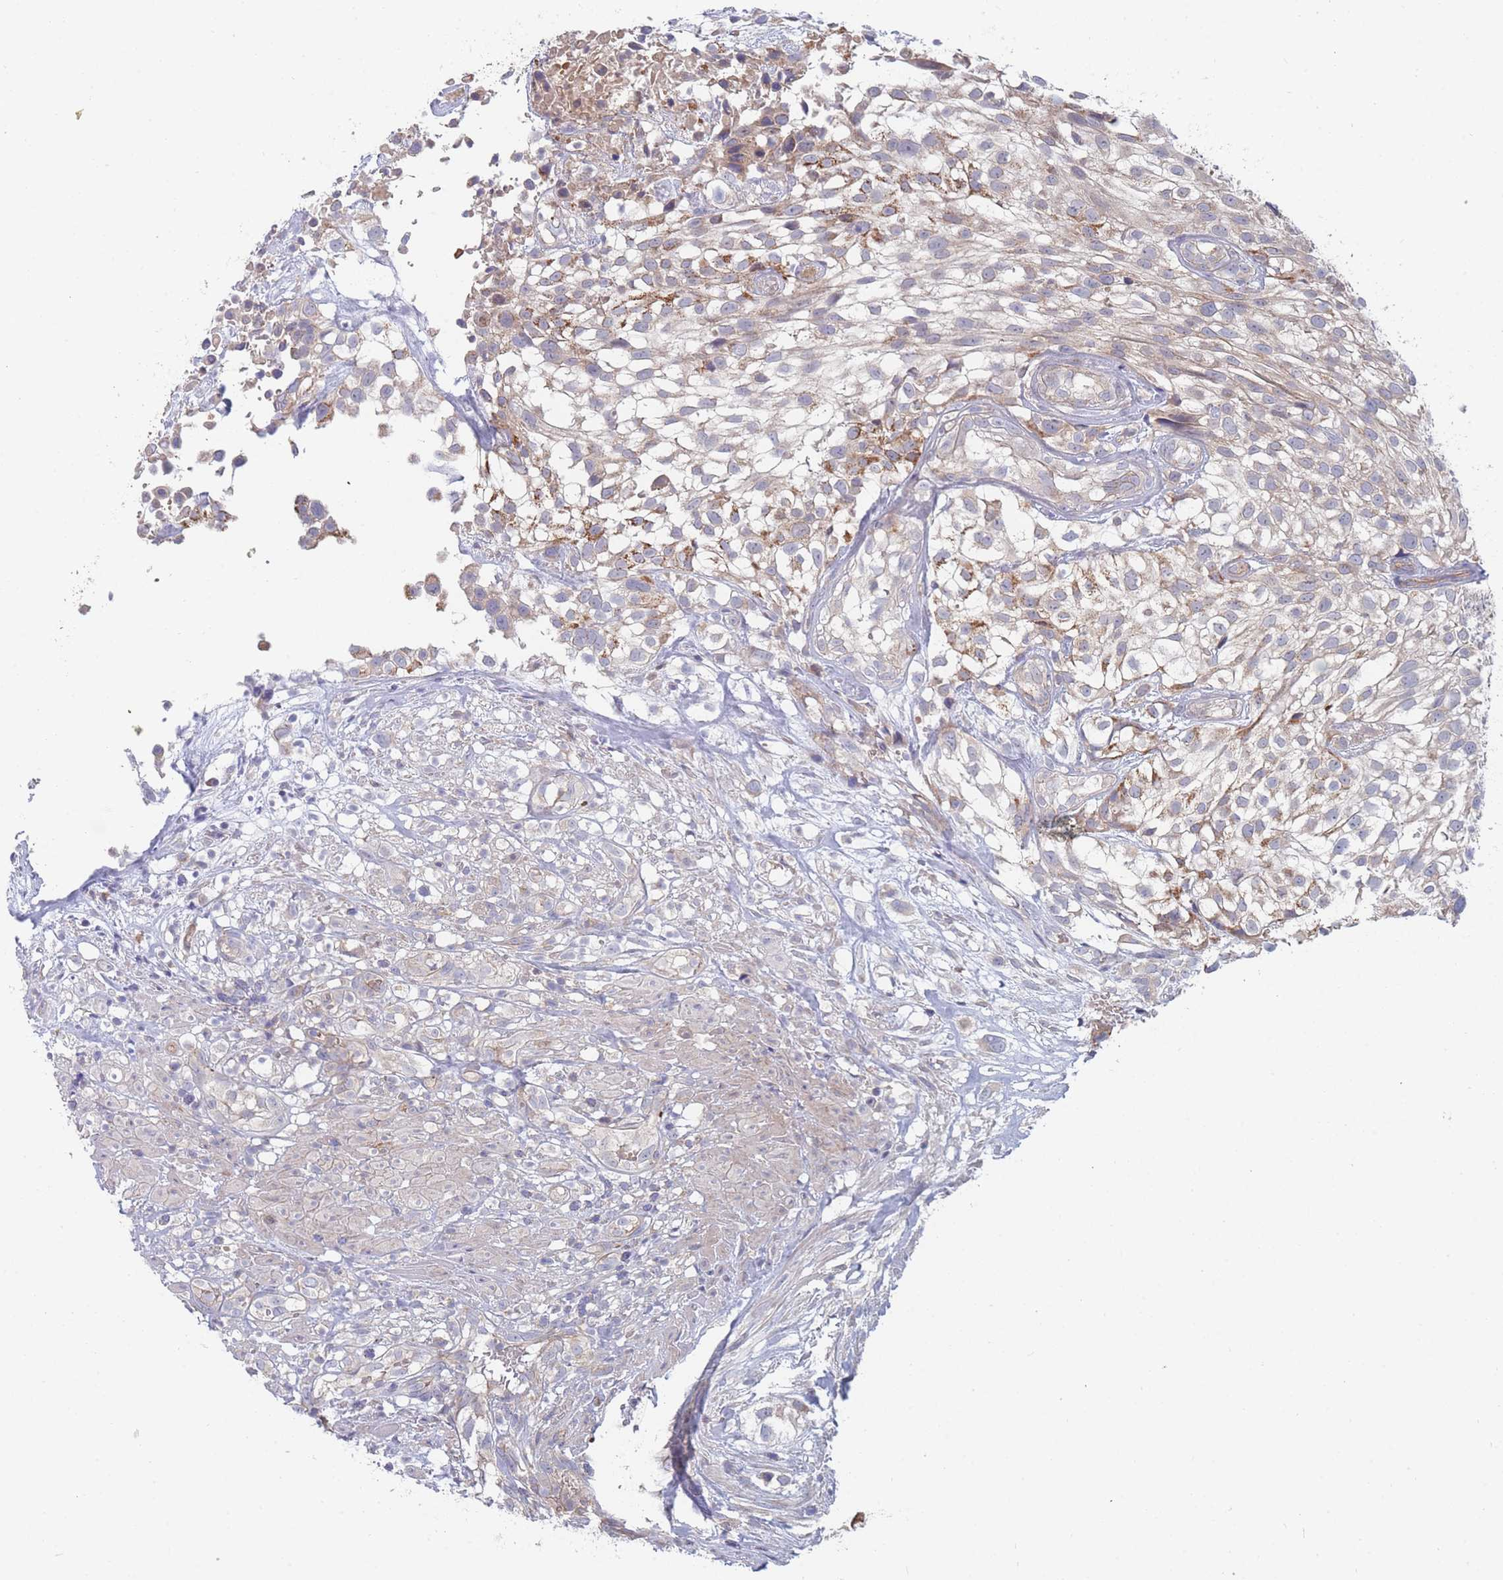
{"staining": {"intensity": "moderate", "quantity": "<25%", "location": "cytoplasmic/membranous"}, "tissue": "urothelial cancer", "cell_type": "Tumor cells", "image_type": "cancer", "snomed": [{"axis": "morphology", "description": "Urothelial carcinoma, High grade"}, {"axis": "topography", "description": "Urinary bladder"}], "caption": "A brown stain labels moderate cytoplasmic/membranous expression of a protein in human urothelial cancer tumor cells. The staining was performed using DAB to visualize the protein expression in brown, while the nuclei were stained in blue with hematoxylin (Magnification: 20x).", "gene": "NUB1", "patient": {"sex": "male", "age": 56}}